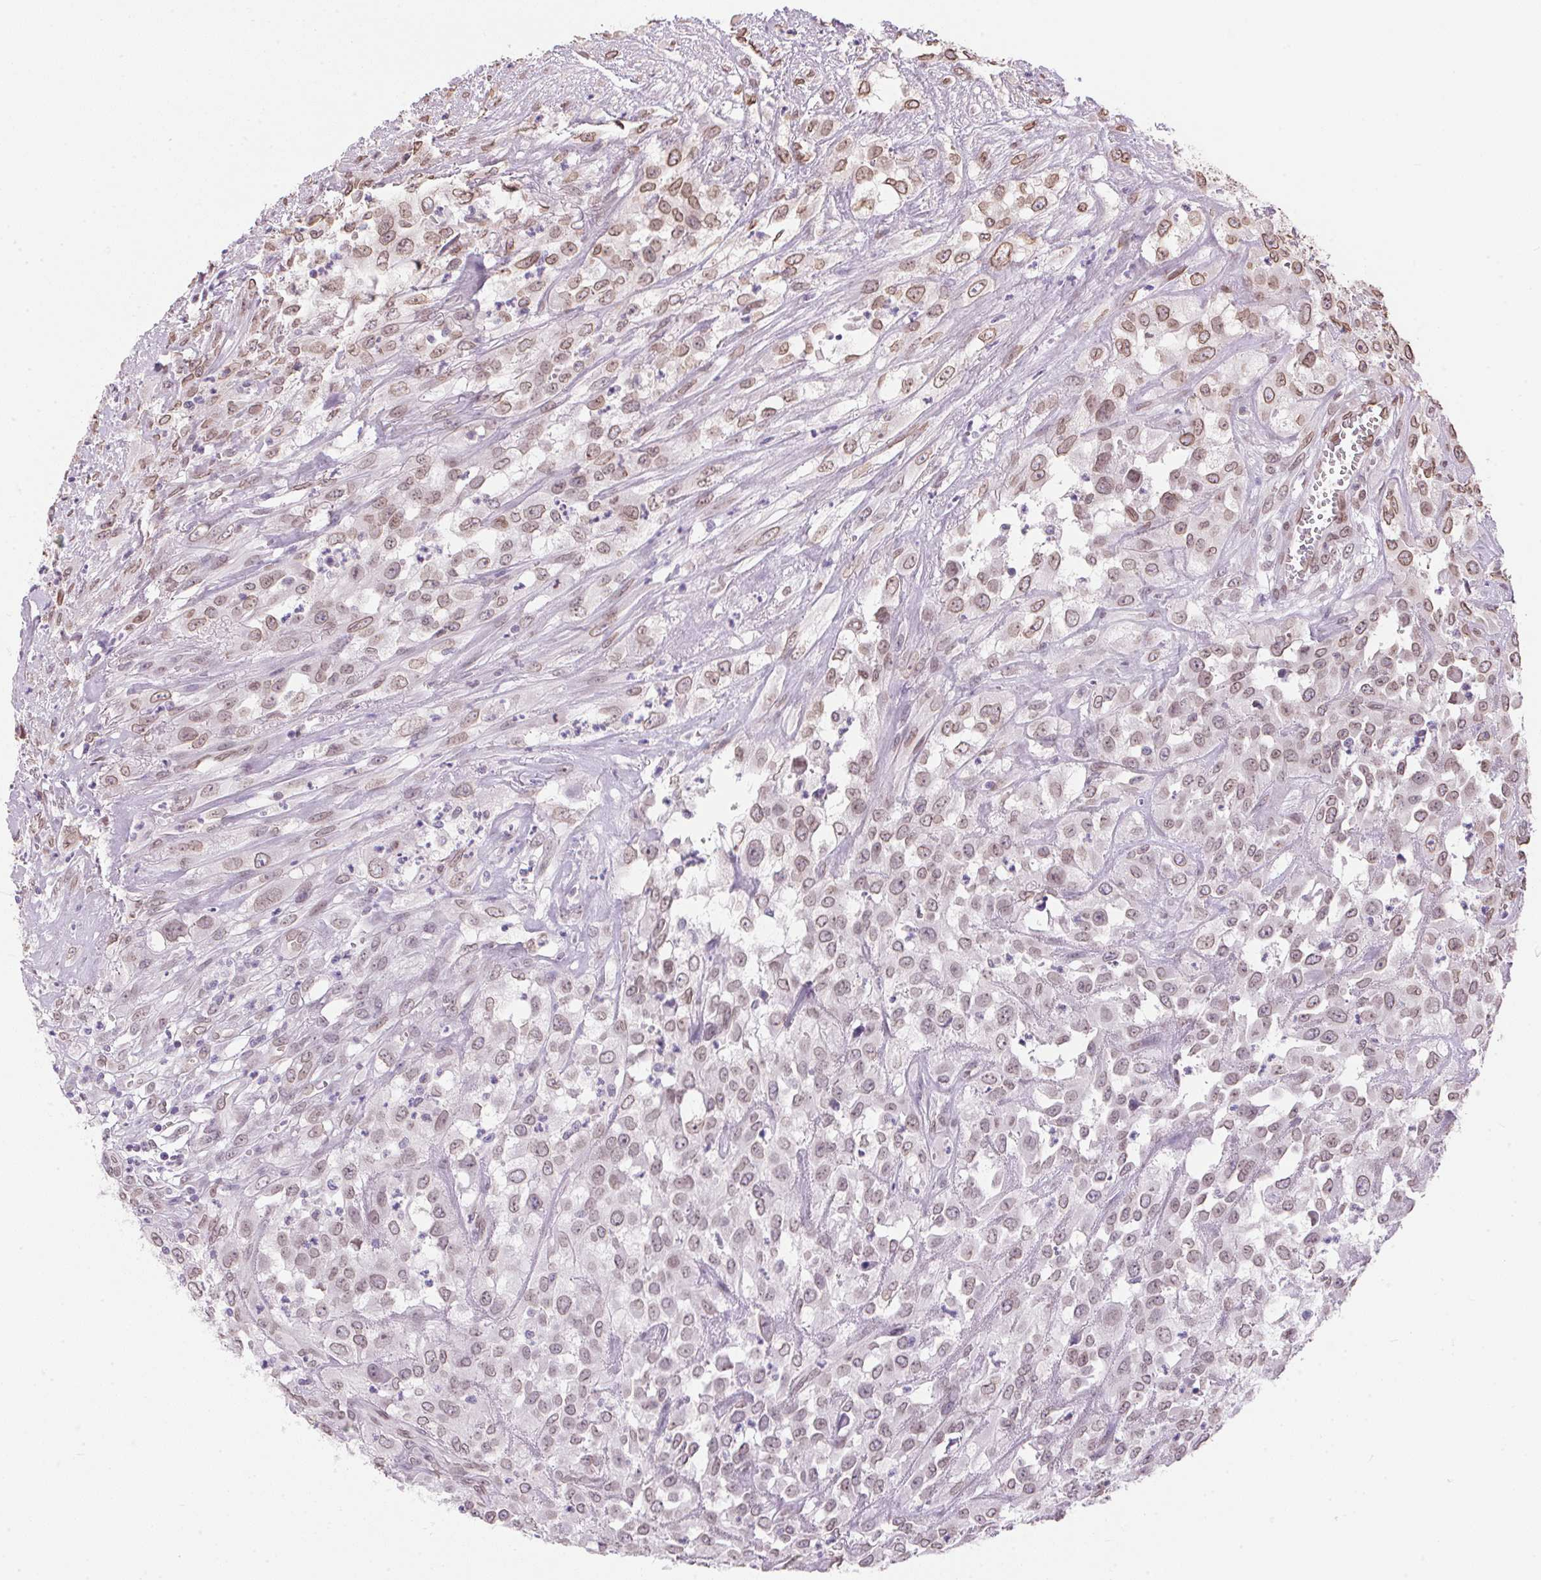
{"staining": {"intensity": "weak", "quantity": ">75%", "location": "cytoplasmic/membranous,nuclear"}, "tissue": "urothelial cancer", "cell_type": "Tumor cells", "image_type": "cancer", "snomed": [{"axis": "morphology", "description": "Urothelial carcinoma, High grade"}, {"axis": "topography", "description": "Urinary bladder"}], "caption": "The histopathology image displays a brown stain indicating the presence of a protein in the cytoplasmic/membranous and nuclear of tumor cells in urothelial cancer.", "gene": "TMEM175", "patient": {"sex": "male", "age": 67}}